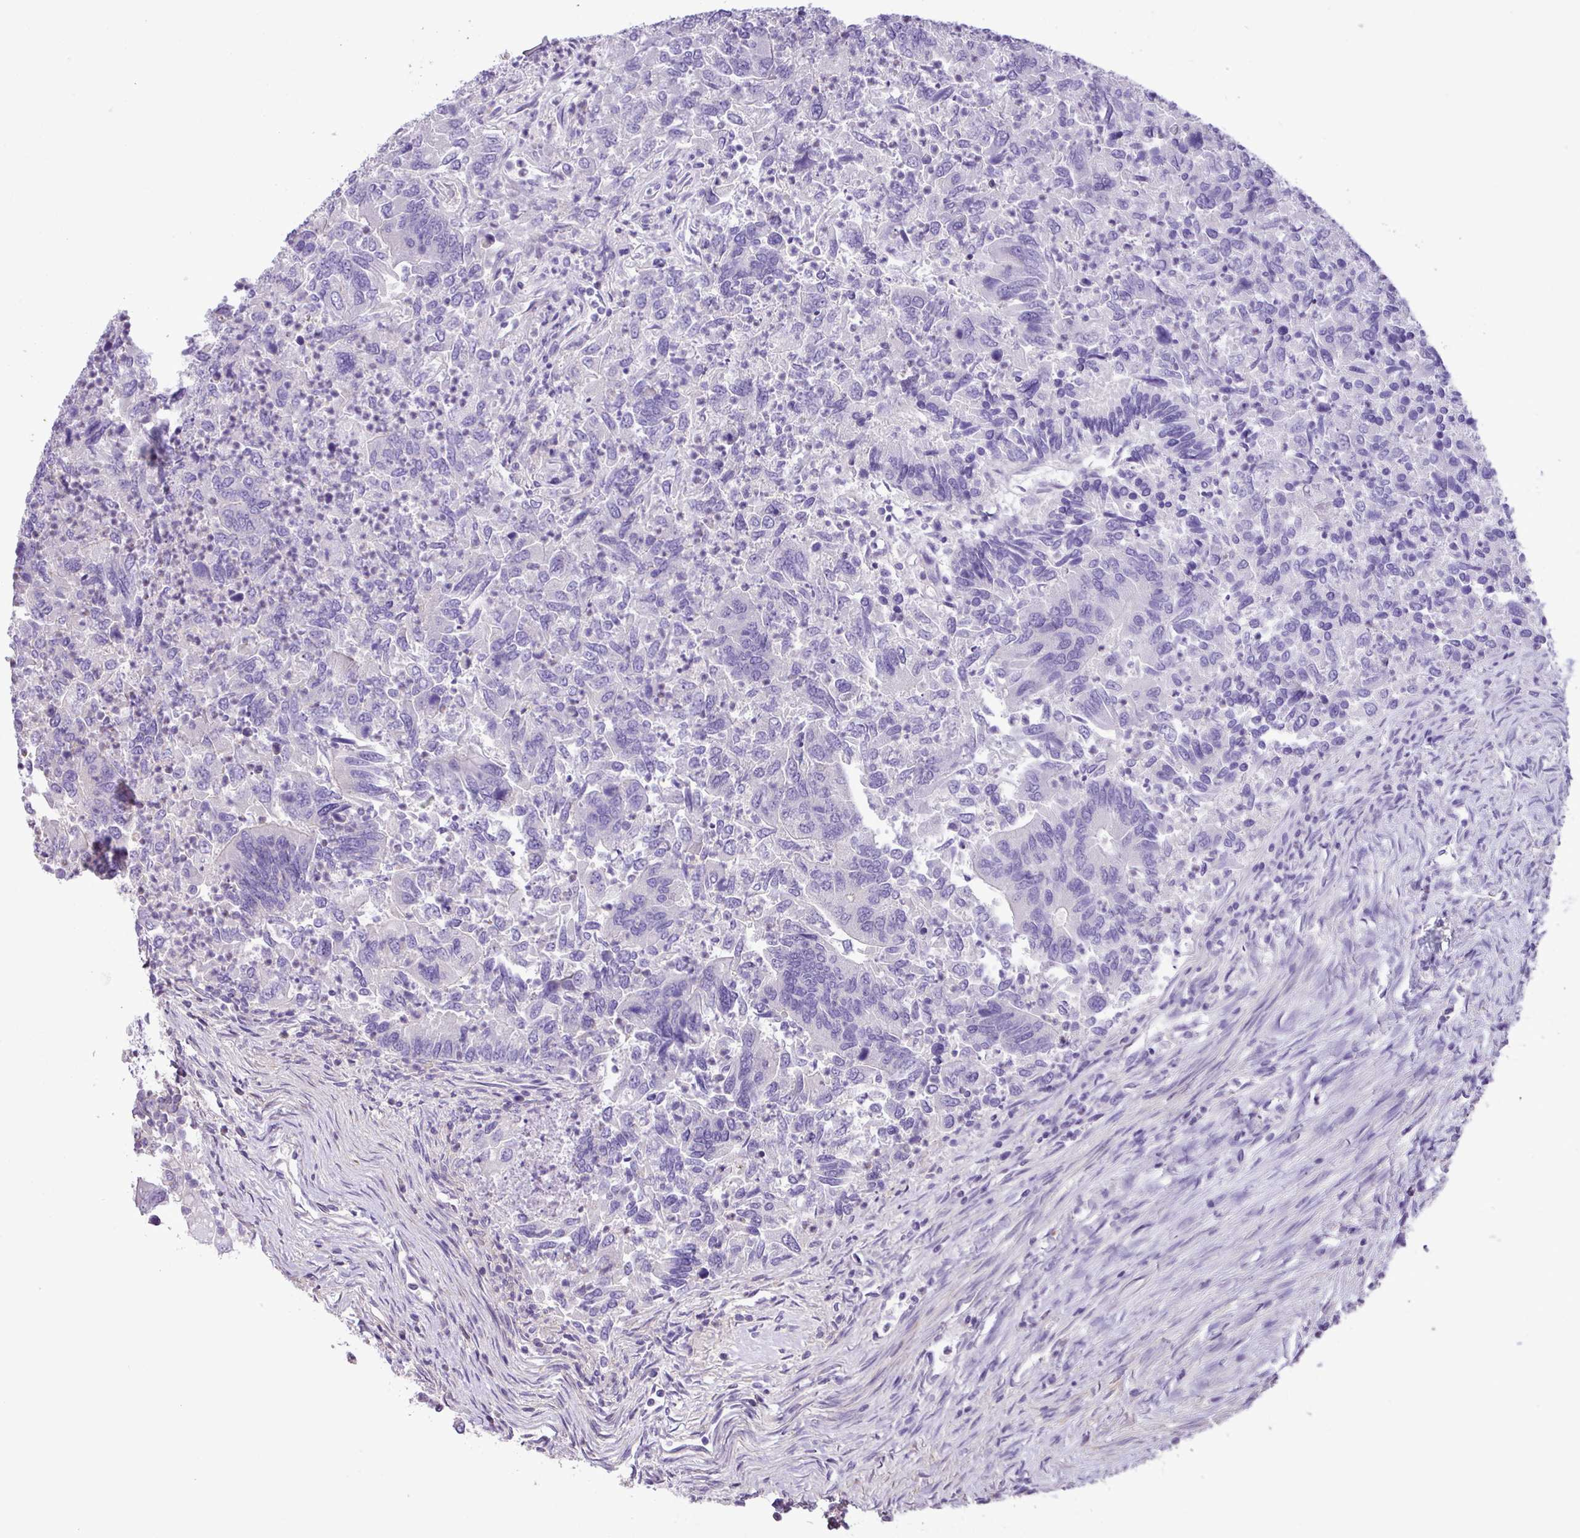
{"staining": {"intensity": "negative", "quantity": "none", "location": "none"}, "tissue": "colorectal cancer", "cell_type": "Tumor cells", "image_type": "cancer", "snomed": [{"axis": "morphology", "description": "Adenocarcinoma, NOS"}, {"axis": "topography", "description": "Colon"}], "caption": "Tumor cells are negative for protein expression in human colorectal cancer. The staining was performed using DAB (3,3'-diaminobenzidine) to visualize the protein expression in brown, while the nuclei were stained in blue with hematoxylin (Magnification: 20x).", "gene": "ZNF334", "patient": {"sex": "female", "age": 67}}